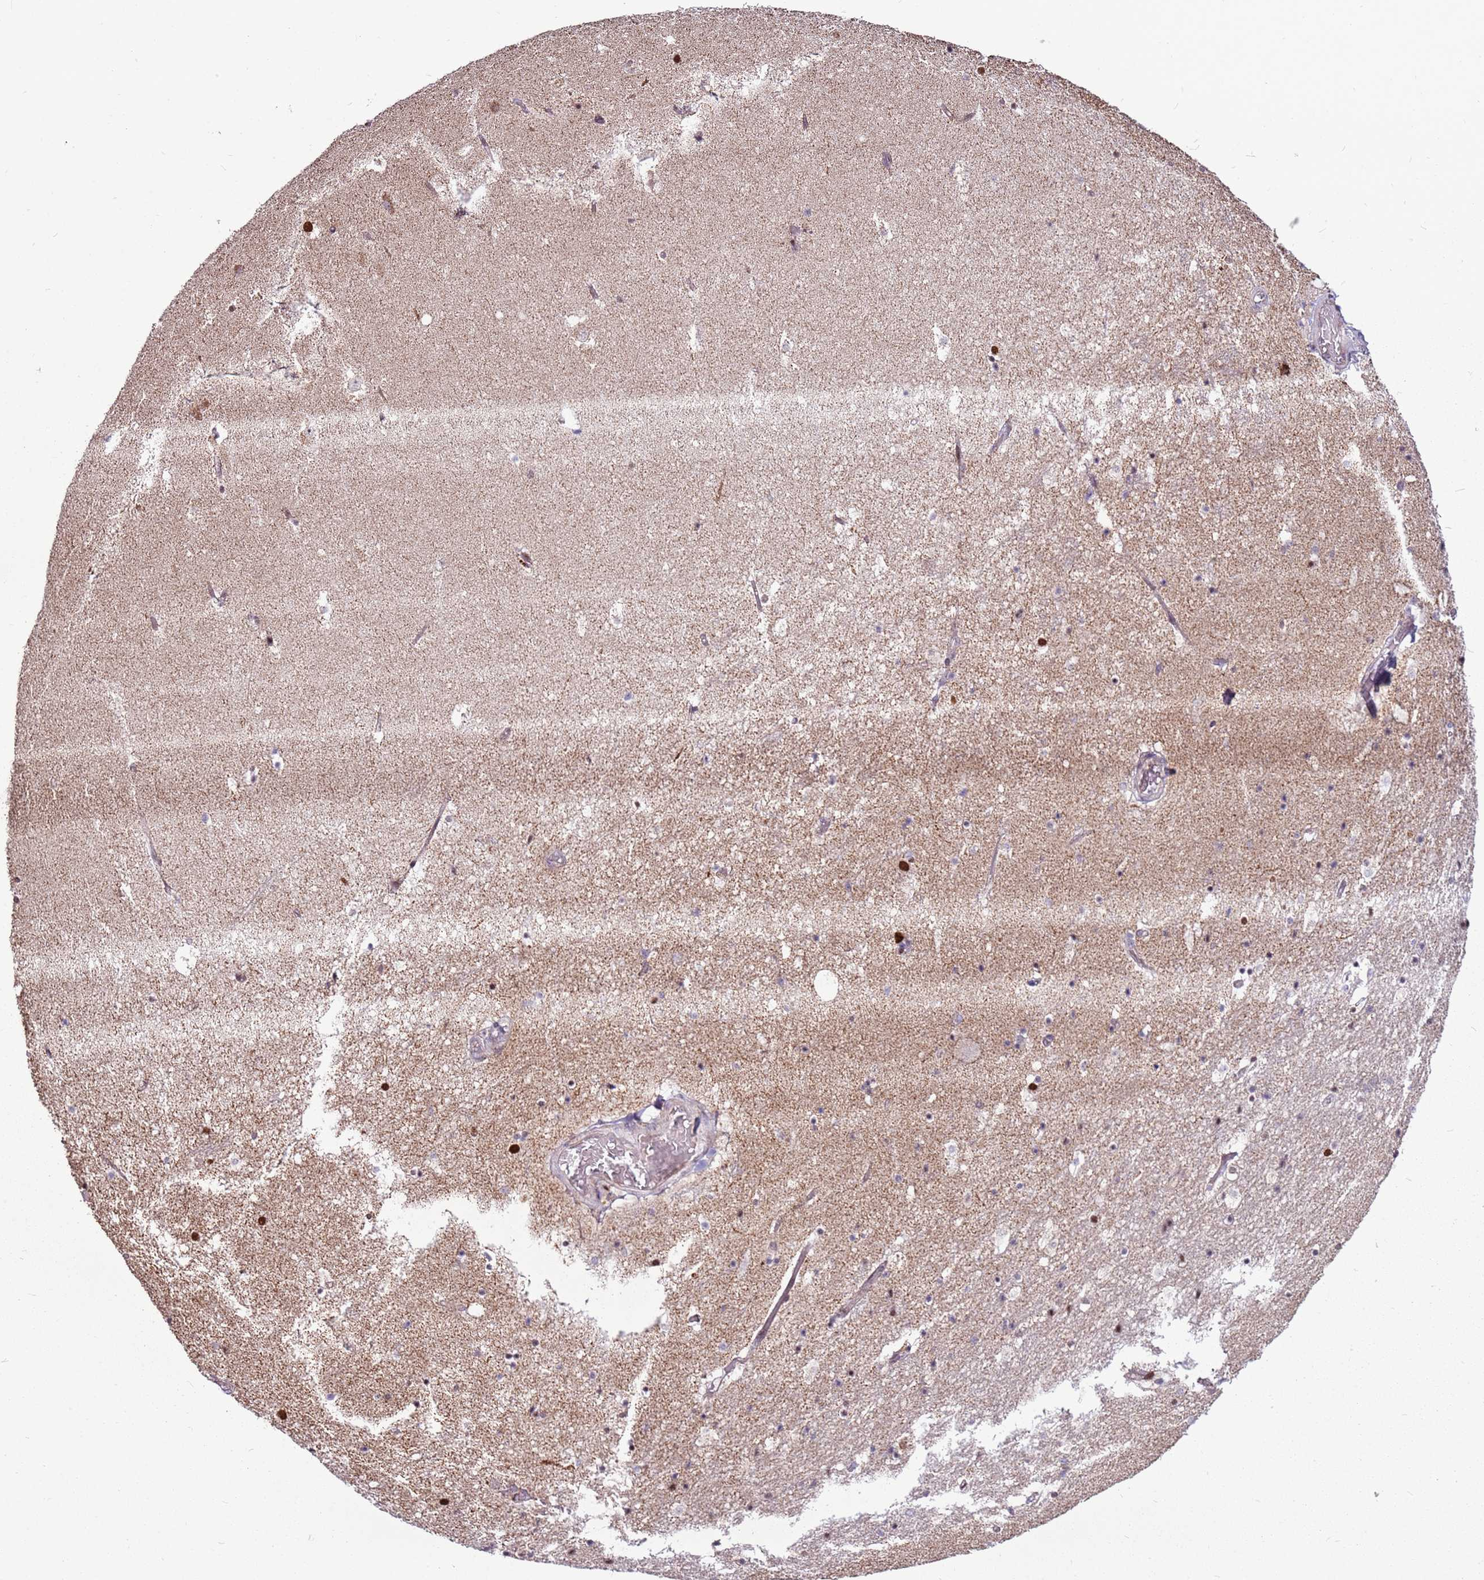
{"staining": {"intensity": "weak", "quantity": "<25%", "location": "nuclear"}, "tissue": "hippocampus", "cell_type": "Glial cells", "image_type": "normal", "snomed": [{"axis": "morphology", "description": "Normal tissue, NOS"}, {"axis": "topography", "description": "Hippocampus"}], "caption": "Glial cells show no significant protein expression in benign hippocampus.", "gene": "PCTP", "patient": {"sex": "female", "age": 52}}